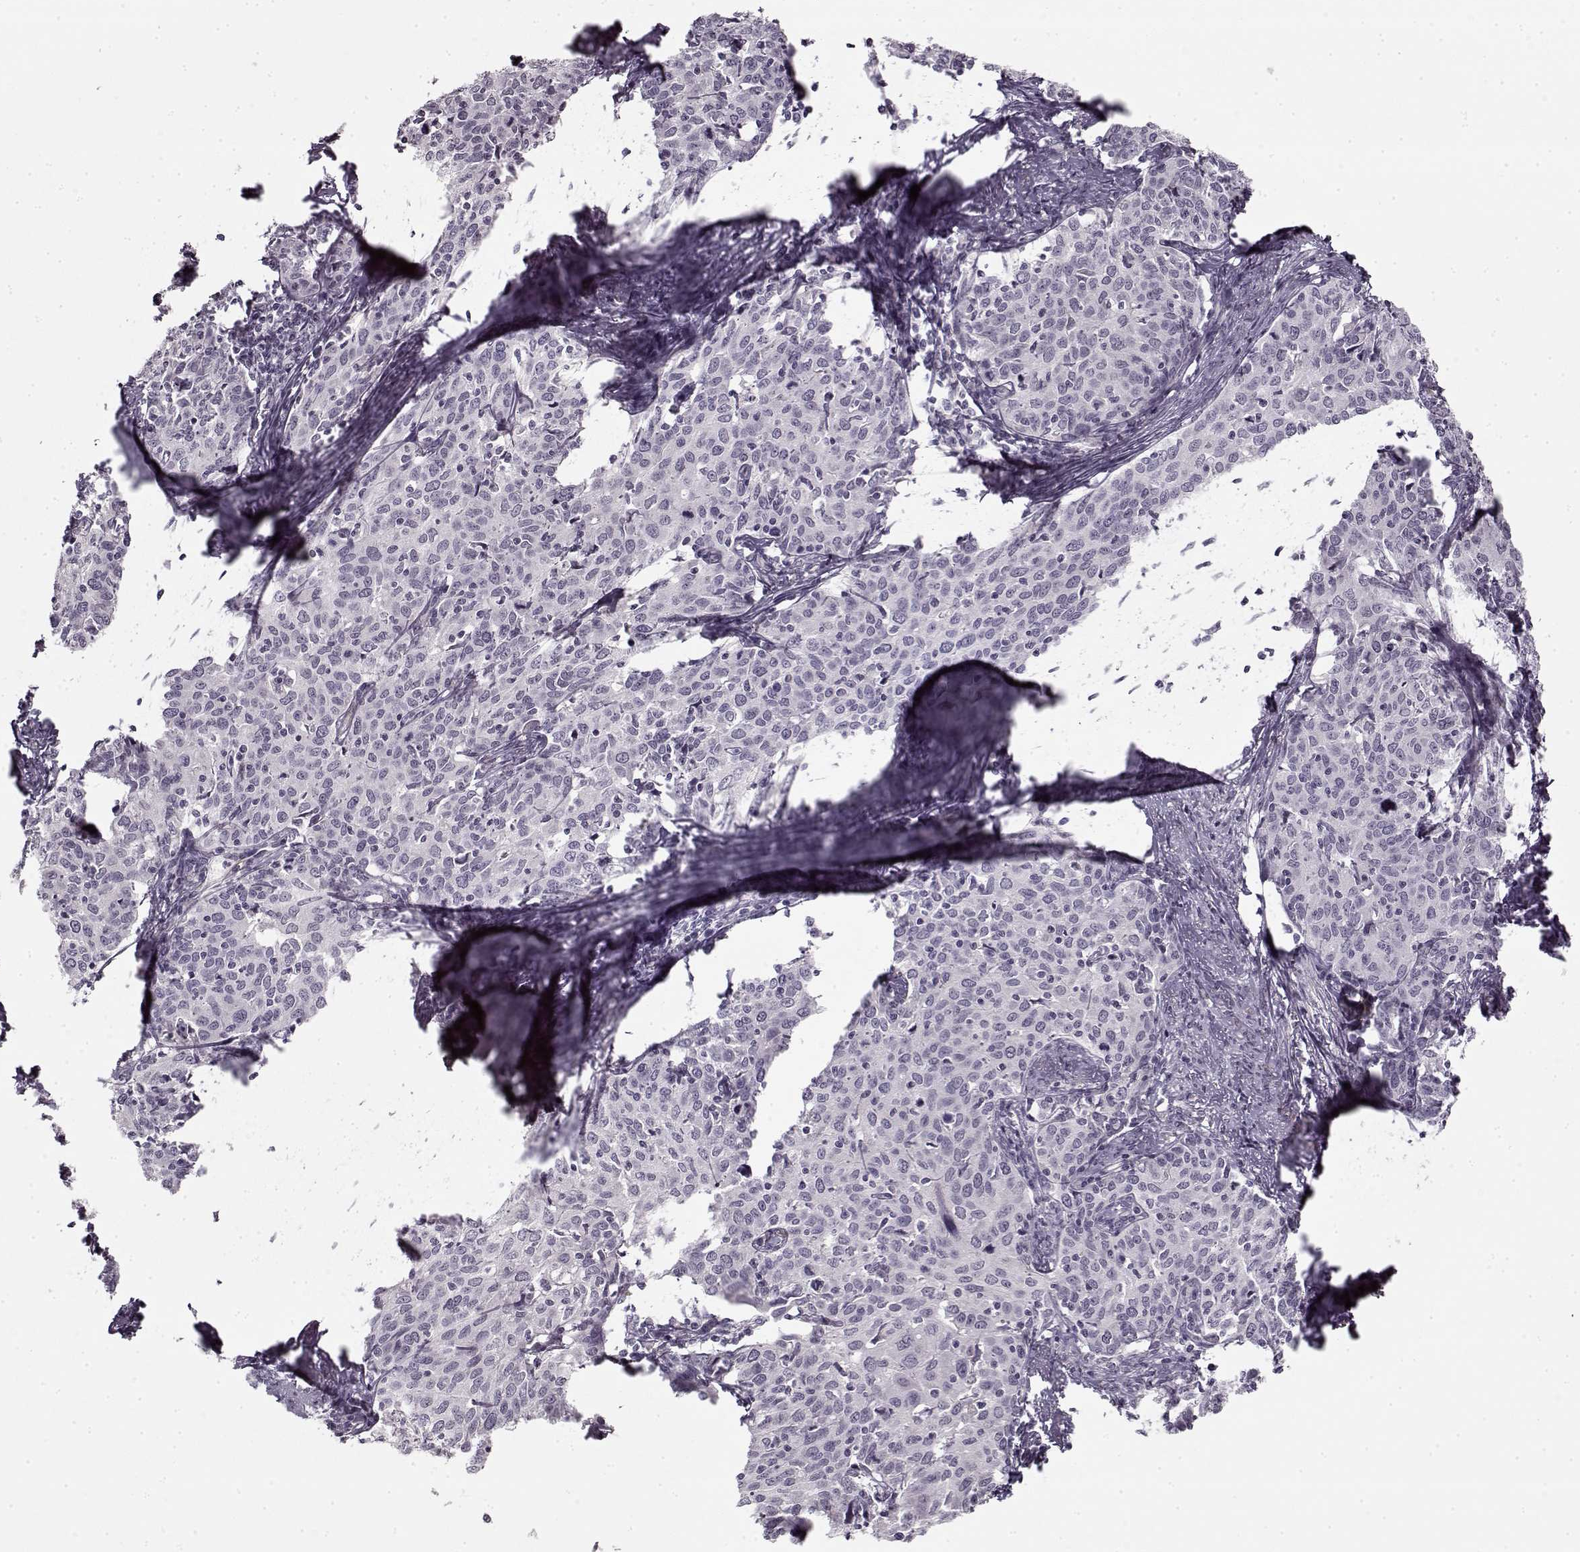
{"staining": {"intensity": "negative", "quantity": "none", "location": "none"}, "tissue": "cervical cancer", "cell_type": "Tumor cells", "image_type": "cancer", "snomed": [{"axis": "morphology", "description": "Squamous cell carcinoma, NOS"}, {"axis": "topography", "description": "Cervix"}], "caption": "Immunohistochemistry (IHC) photomicrograph of human squamous cell carcinoma (cervical) stained for a protein (brown), which demonstrates no staining in tumor cells.", "gene": "LAMB2", "patient": {"sex": "female", "age": 62}}